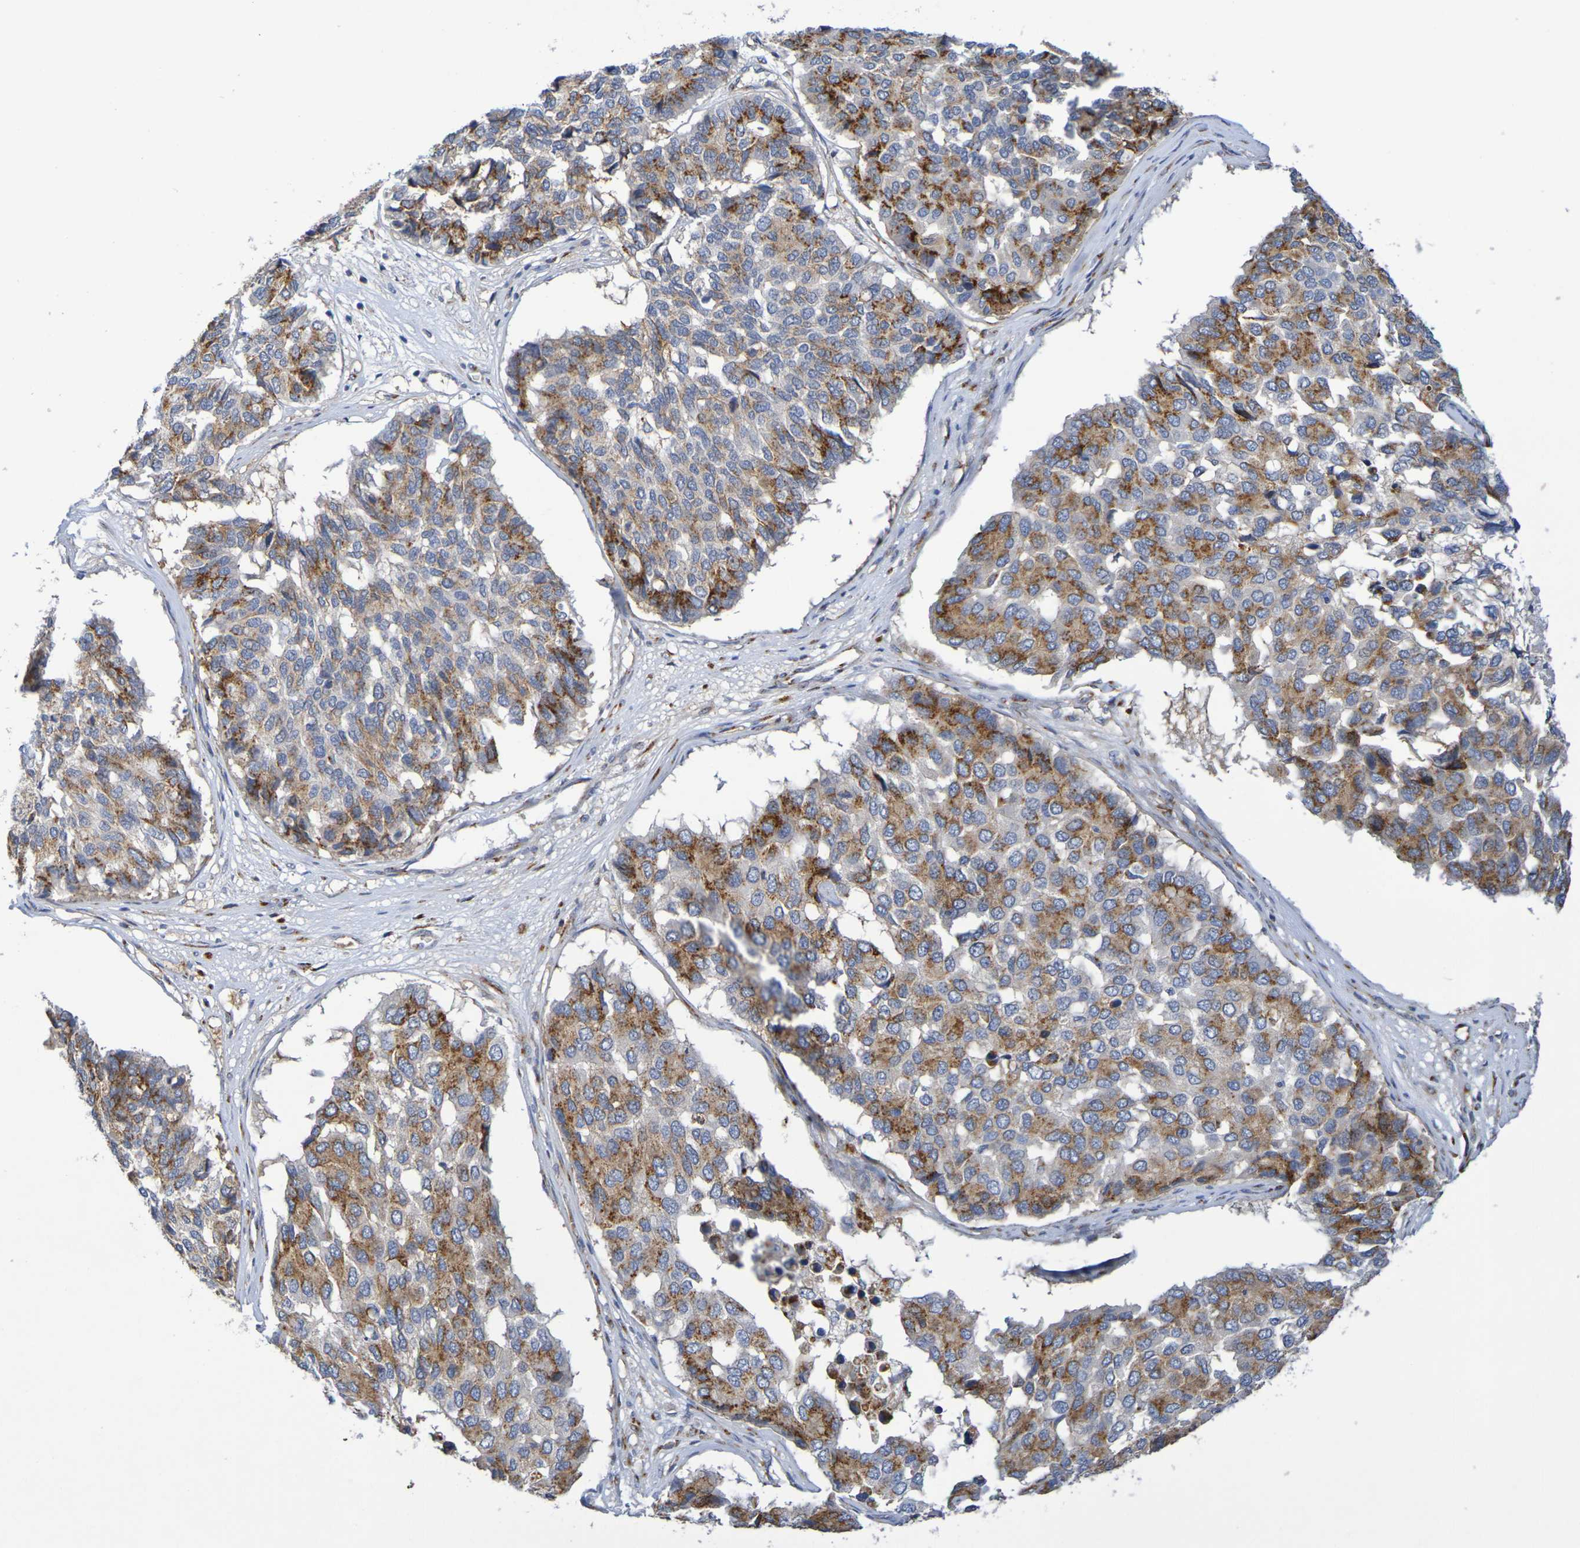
{"staining": {"intensity": "moderate", "quantity": ">75%", "location": "cytoplasmic/membranous"}, "tissue": "pancreatic cancer", "cell_type": "Tumor cells", "image_type": "cancer", "snomed": [{"axis": "morphology", "description": "Adenocarcinoma, NOS"}, {"axis": "topography", "description": "Pancreas"}], "caption": "Approximately >75% of tumor cells in human adenocarcinoma (pancreatic) show moderate cytoplasmic/membranous protein positivity as visualized by brown immunohistochemical staining.", "gene": "DCP2", "patient": {"sex": "male", "age": 50}}